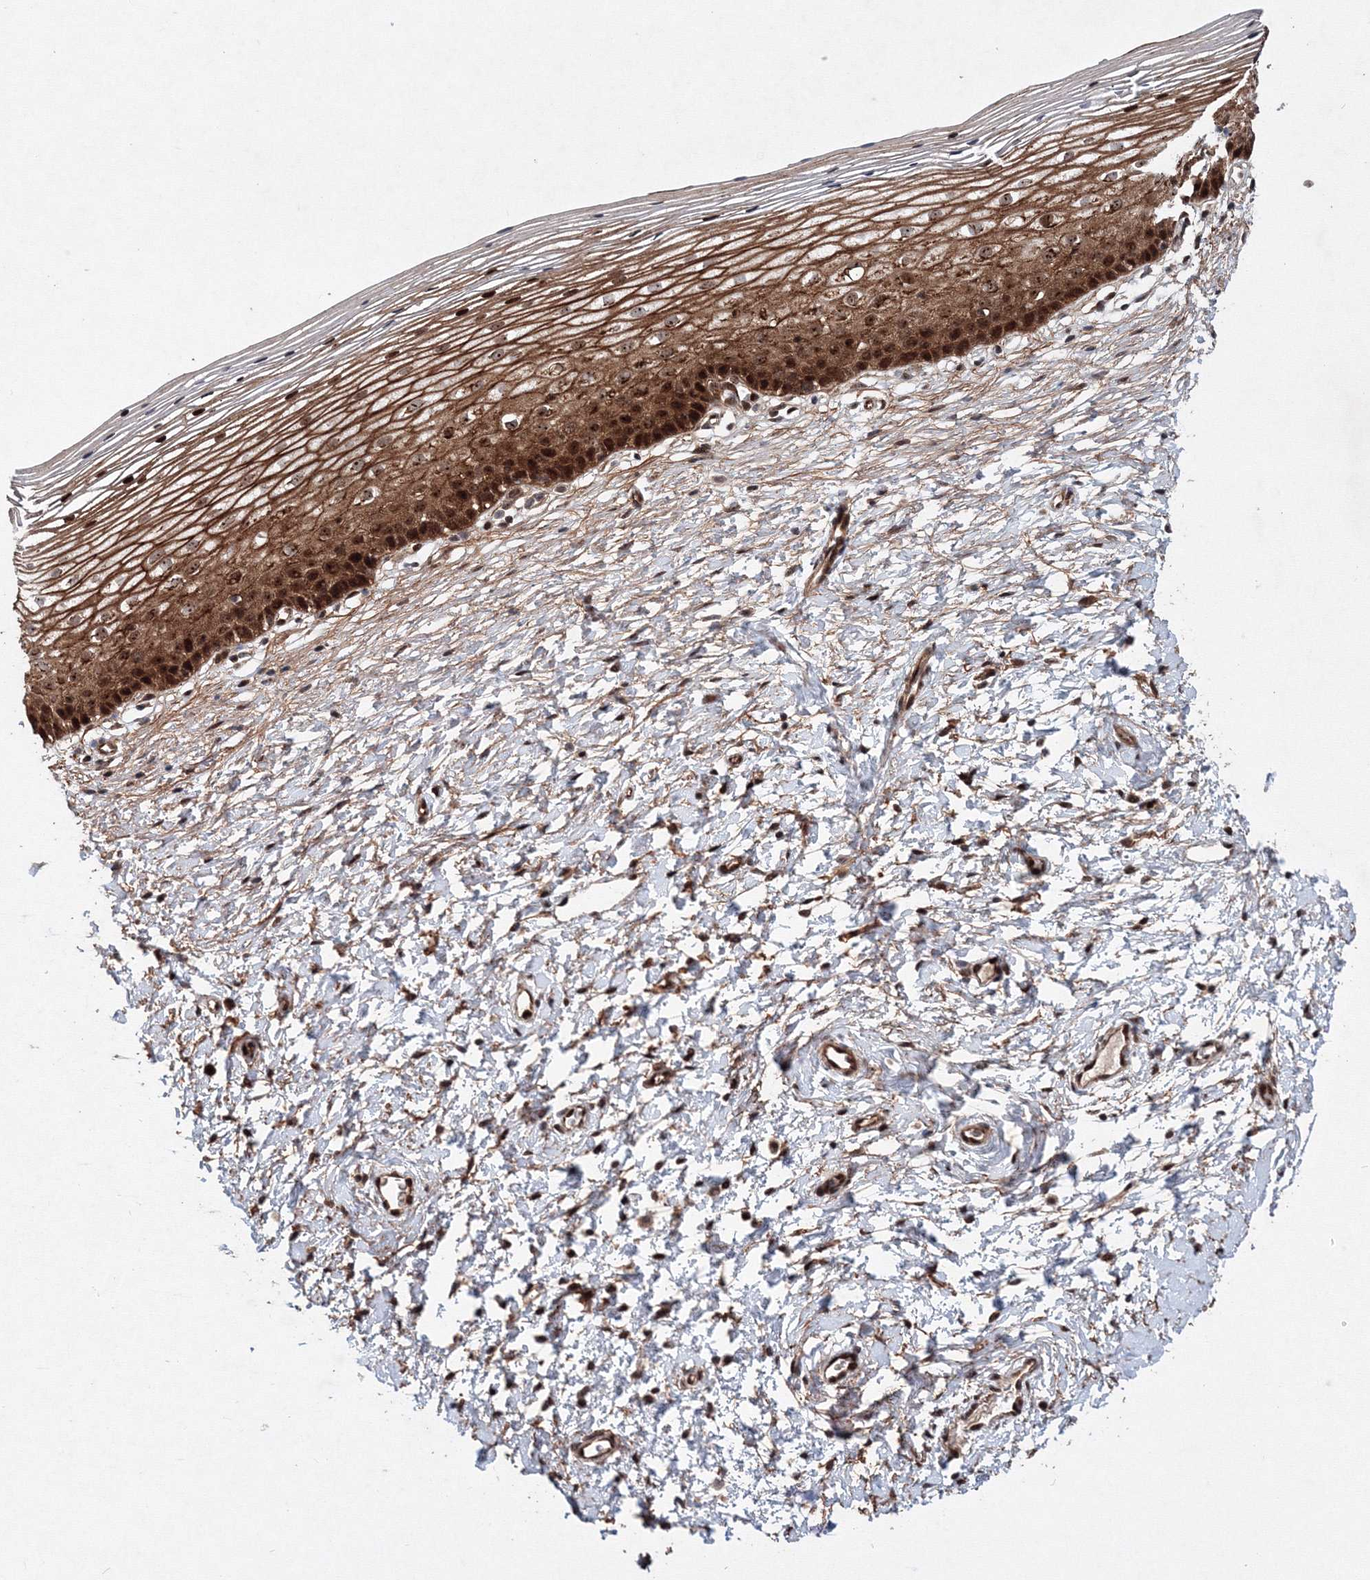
{"staining": {"intensity": "strong", "quantity": ">75%", "location": "cytoplasmic/membranous,nuclear"}, "tissue": "cervix", "cell_type": "Glandular cells", "image_type": "normal", "snomed": [{"axis": "morphology", "description": "Normal tissue, NOS"}, {"axis": "topography", "description": "Cervix"}], "caption": "A photomicrograph showing strong cytoplasmic/membranous,nuclear positivity in approximately >75% of glandular cells in benign cervix, as visualized by brown immunohistochemical staining.", "gene": "ANKAR", "patient": {"sex": "female", "age": 72}}